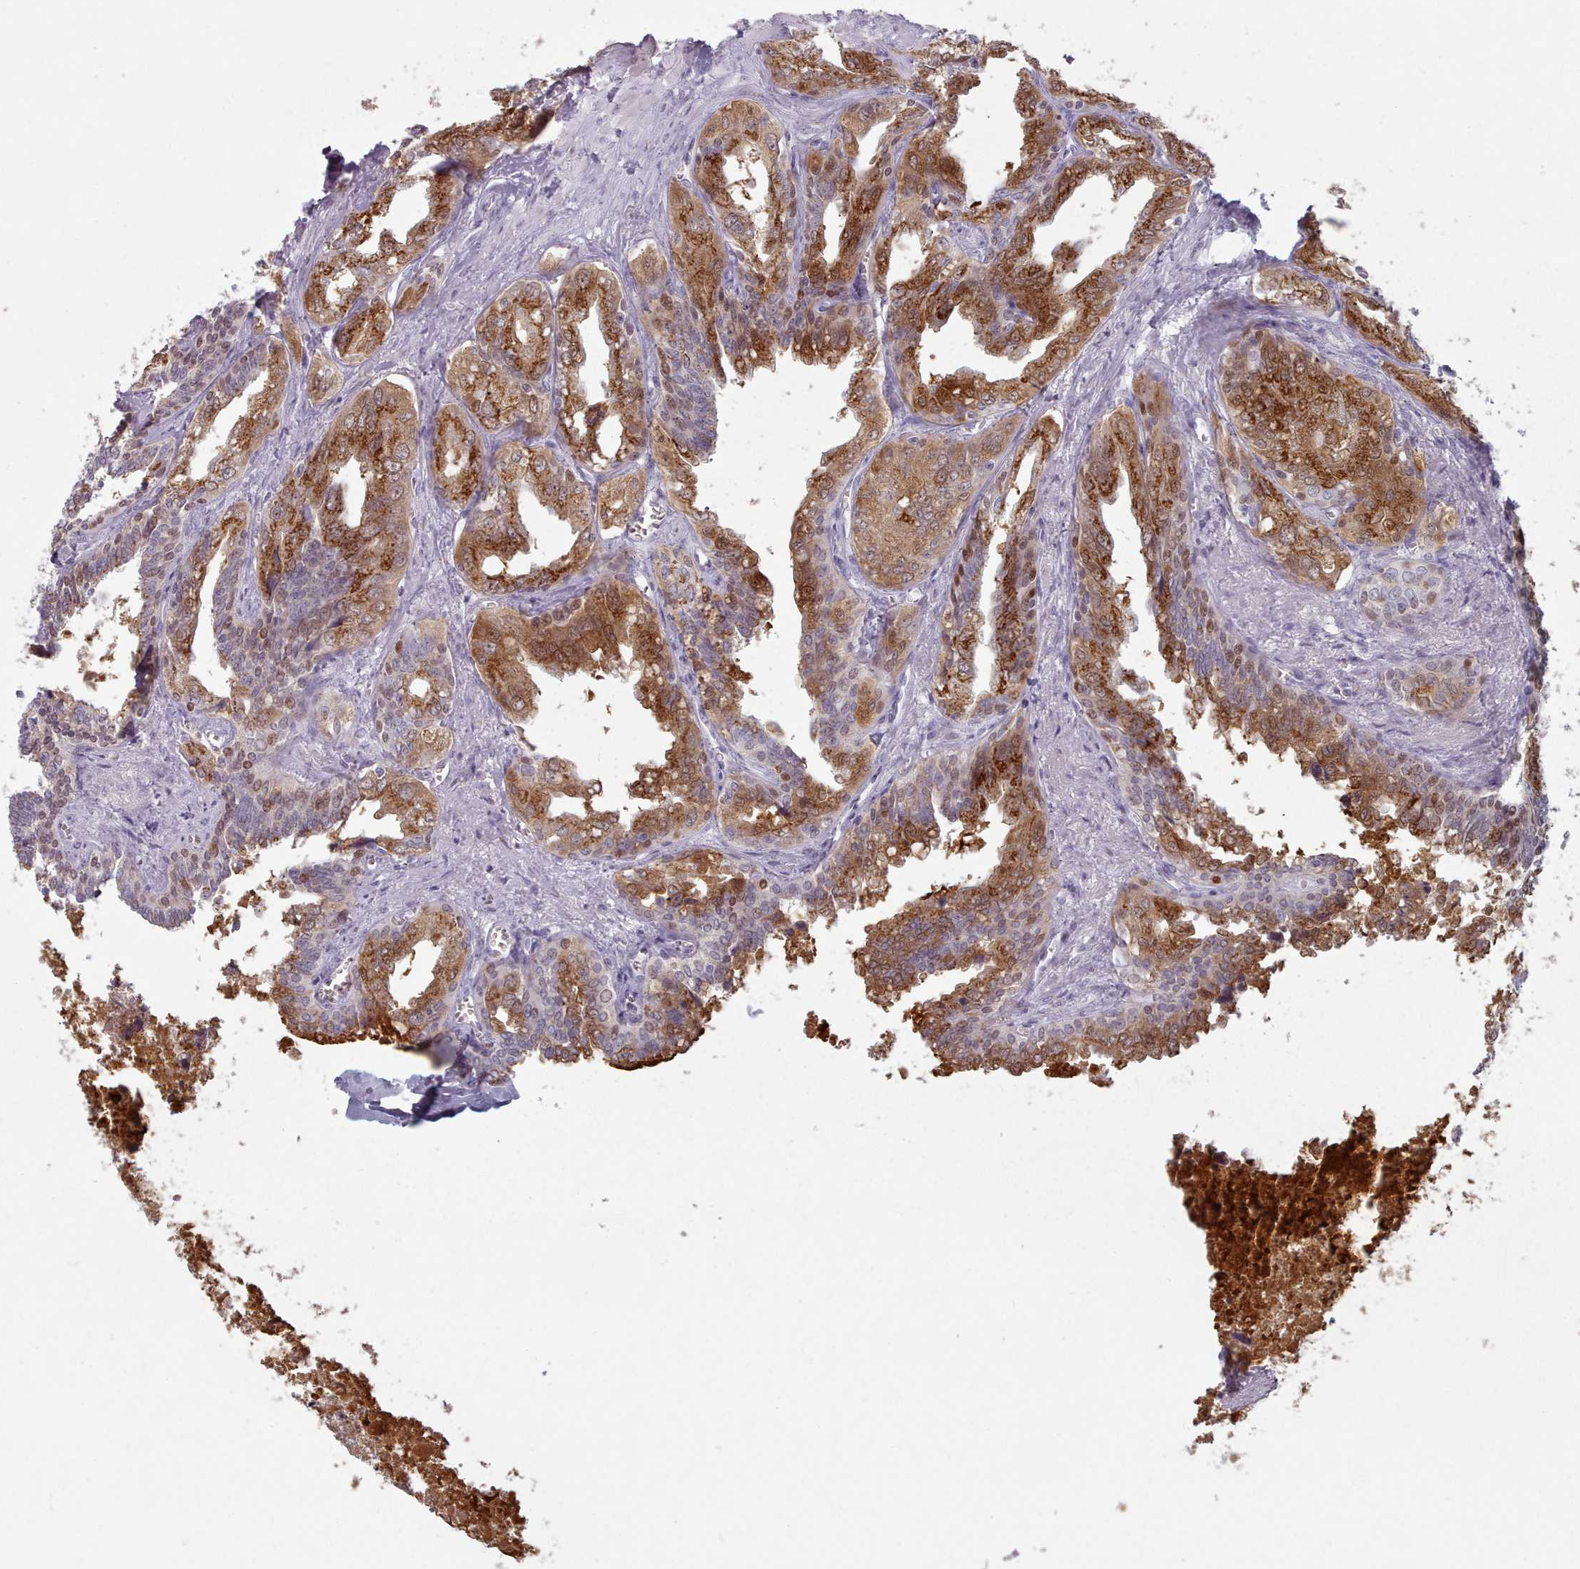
{"staining": {"intensity": "strong", "quantity": ">75%", "location": "cytoplasmic/membranous"}, "tissue": "seminal vesicle", "cell_type": "Glandular cells", "image_type": "normal", "snomed": [{"axis": "morphology", "description": "Normal tissue, NOS"}, {"axis": "topography", "description": "Seminal veicle"}], "caption": "IHC staining of benign seminal vesicle, which reveals high levels of strong cytoplasmic/membranous staining in about >75% of glandular cells indicating strong cytoplasmic/membranous protein positivity. The staining was performed using DAB (3,3'-diaminobenzidine) (brown) for protein detection and nuclei were counterstained in hematoxylin (blue).", "gene": "MAN1B1", "patient": {"sex": "male", "age": 67}}